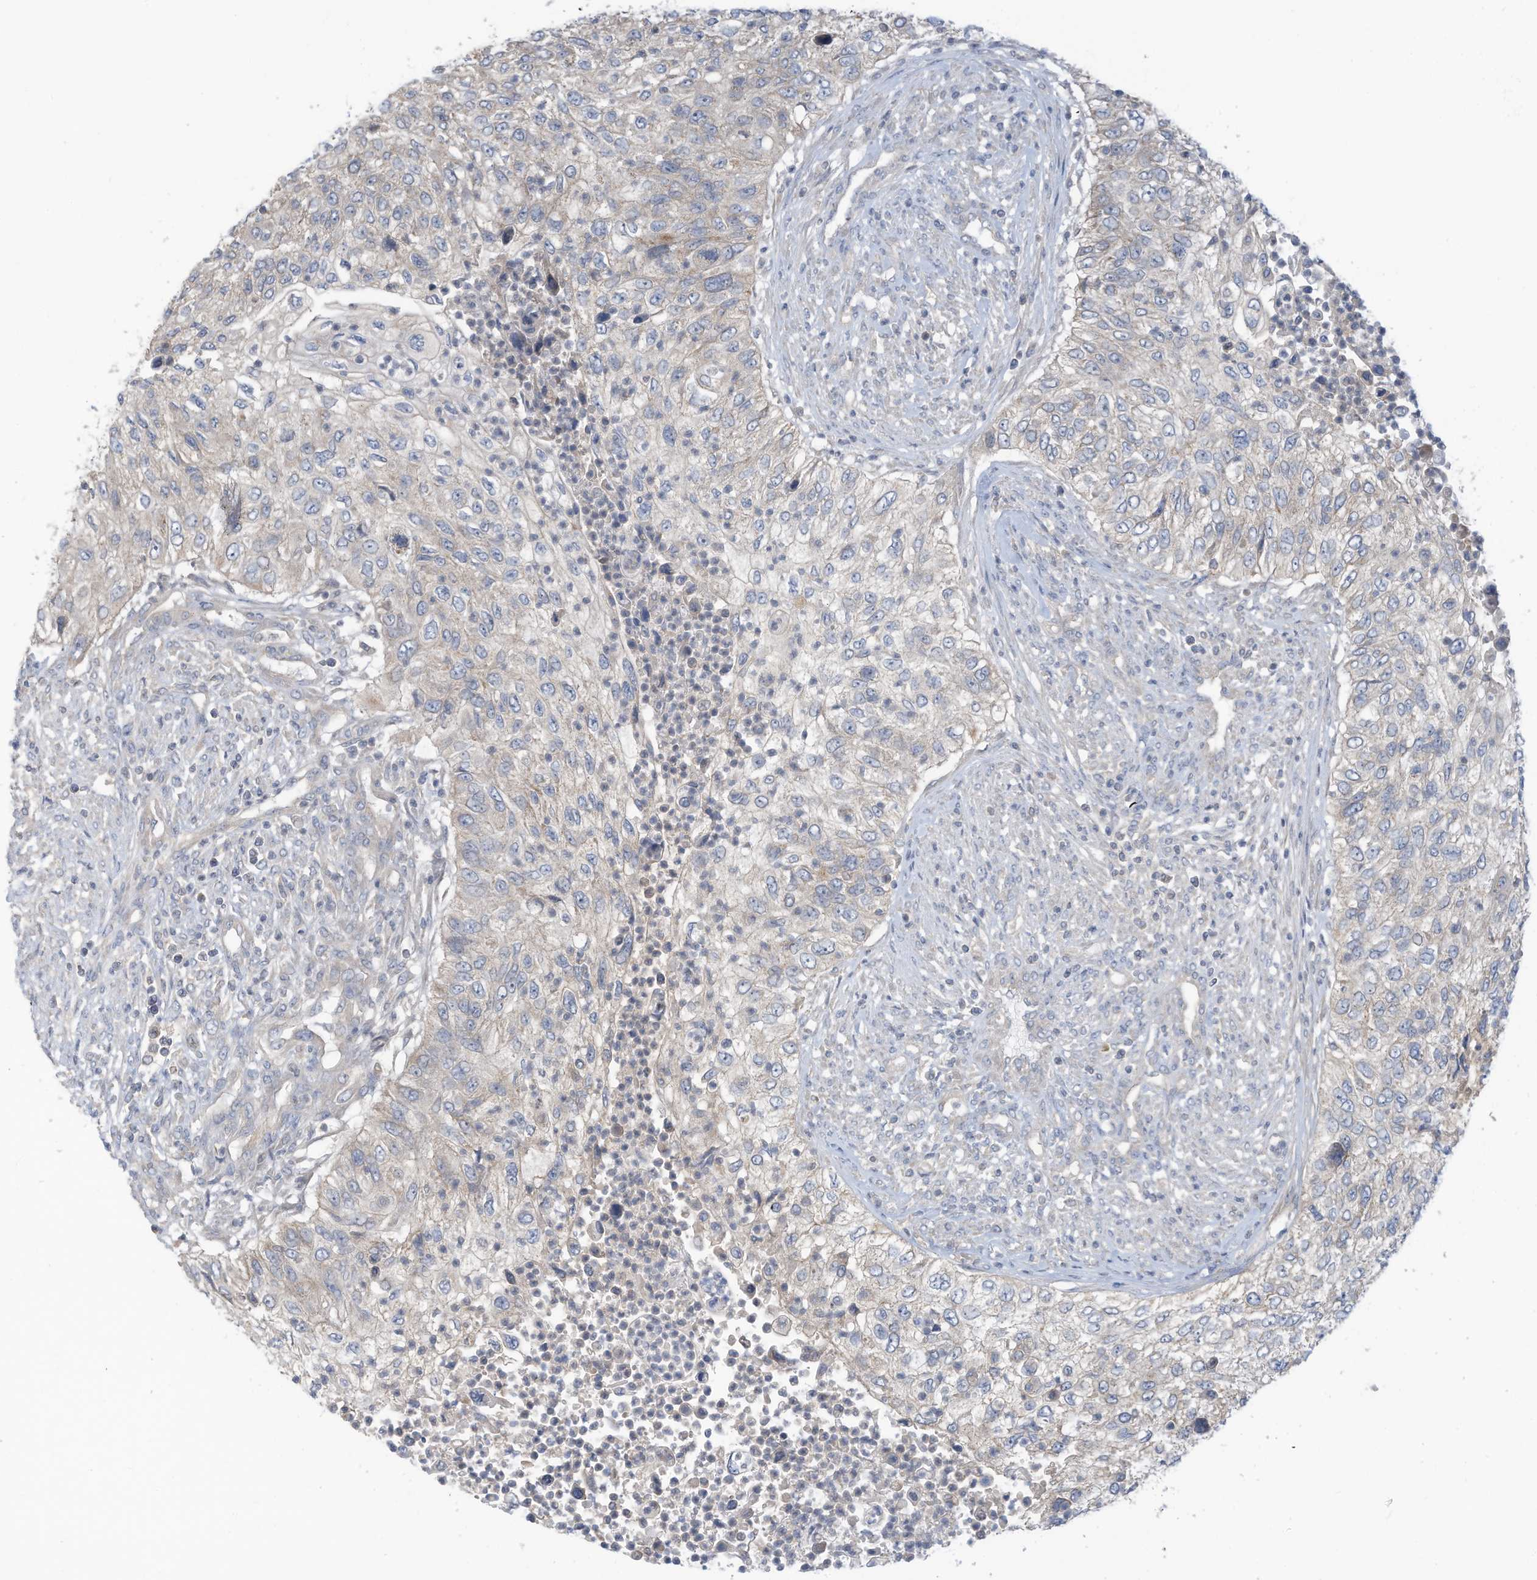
{"staining": {"intensity": "negative", "quantity": "none", "location": "none"}, "tissue": "urothelial cancer", "cell_type": "Tumor cells", "image_type": "cancer", "snomed": [{"axis": "morphology", "description": "Urothelial carcinoma, High grade"}, {"axis": "topography", "description": "Urinary bladder"}], "caption": "The IHC histopathology image has no significant expression in tumor cells of high-grade urothelial carcinoma tissue.", "gene": "SCGB1D2", "patient": {"sex": "female", "age": 60}}